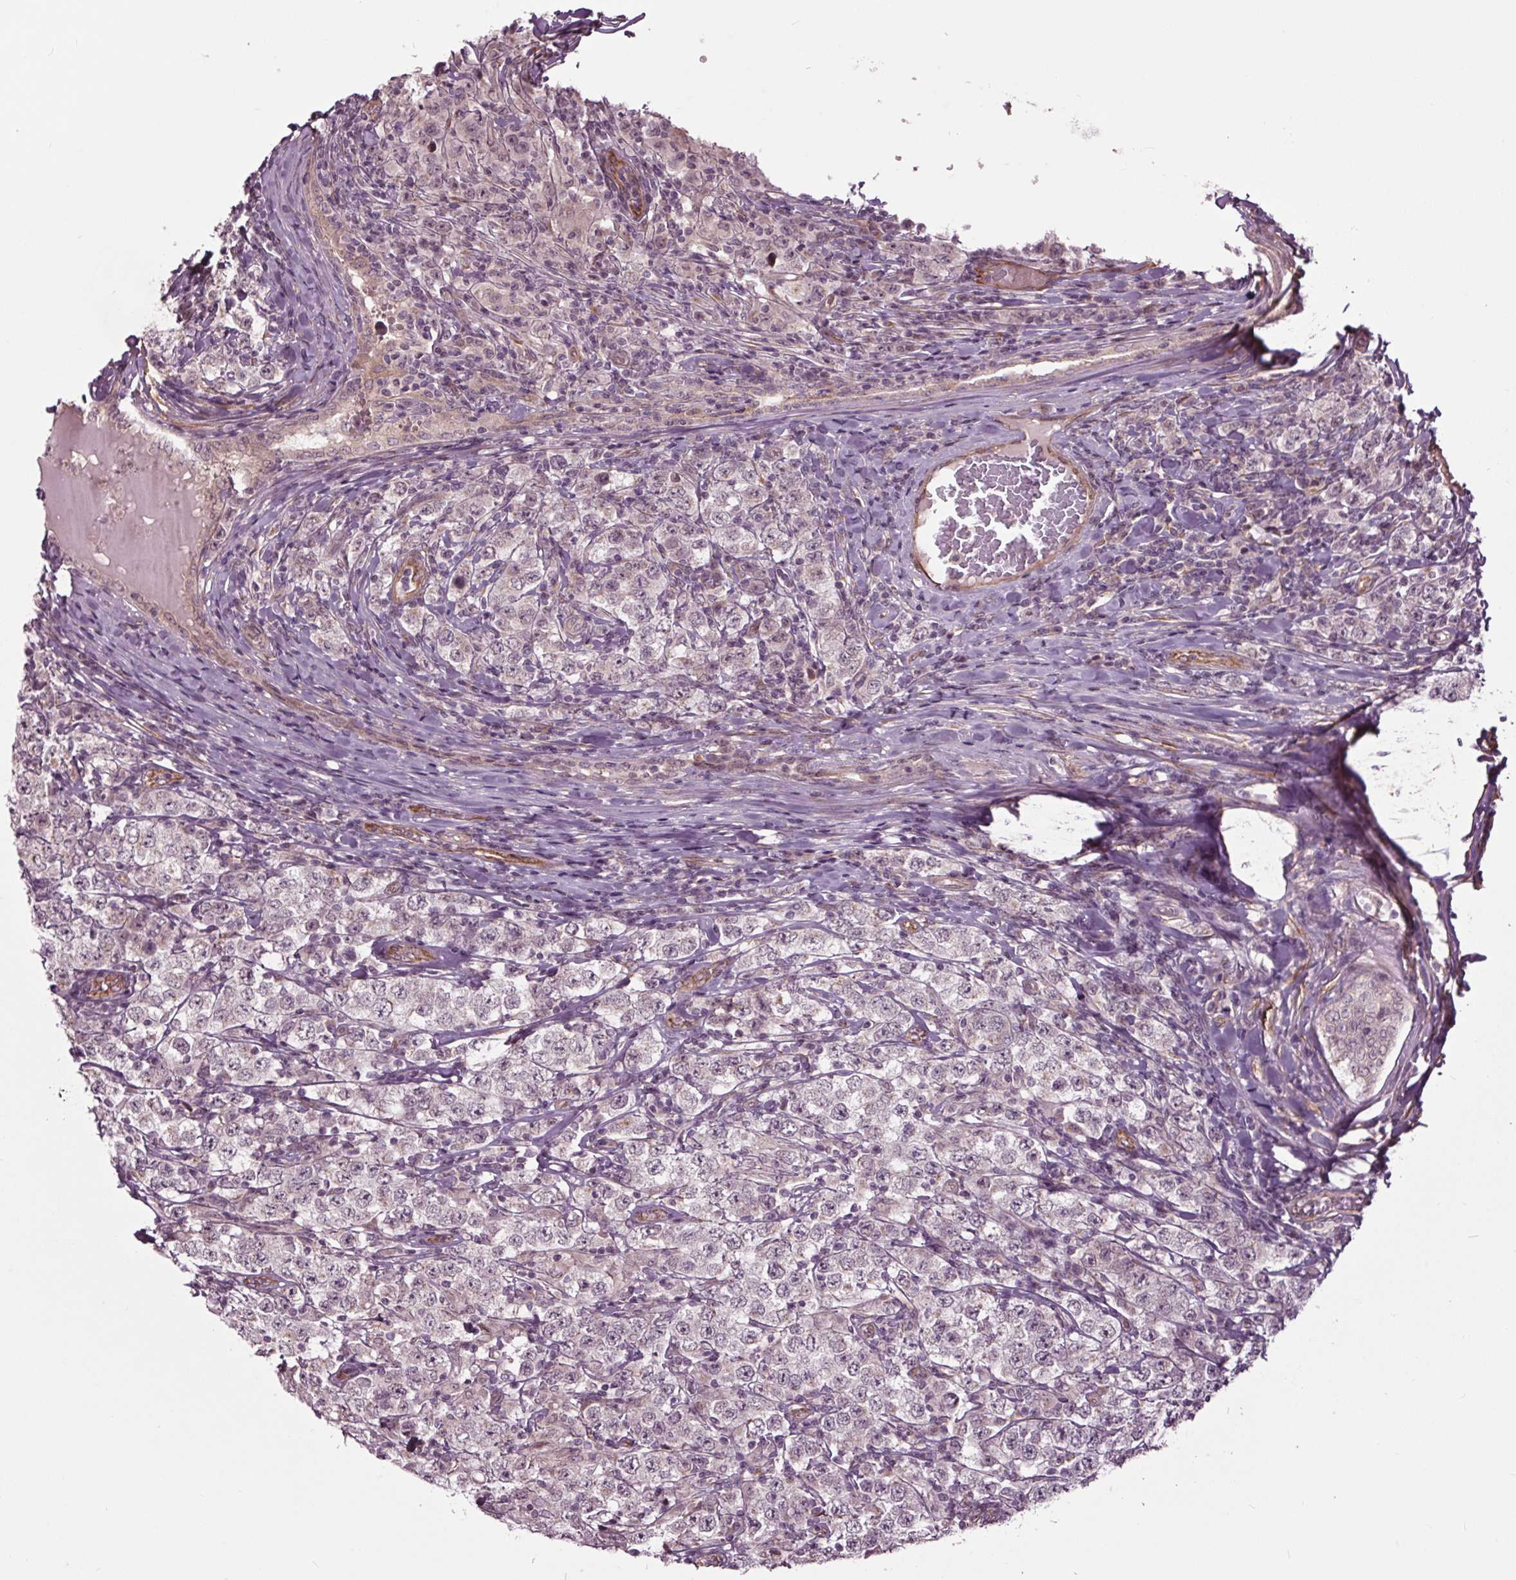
{"staining": {"intensity": "weak", "quantity": "25%-75%", "location": "nuclear"}, "tissue": "testis cancer", "cell_type": "Tumor cells", "image_type": "cancer", "snomed": [{"axis": "morphology", "description": "Seminoma, NOS"}, {"axis": "morphology", "description": "Carcinoma, Embryonal, NOS"}, {"axis": "topography", "description": "Testis"}], "caption": "This image demonstrates IHC staining of human testis cancer, with low weak nuclear expression in about 25%-75% of tumor cells.", "gene": "HAUS5", "patient": {"sex": "male", "age": 41}}